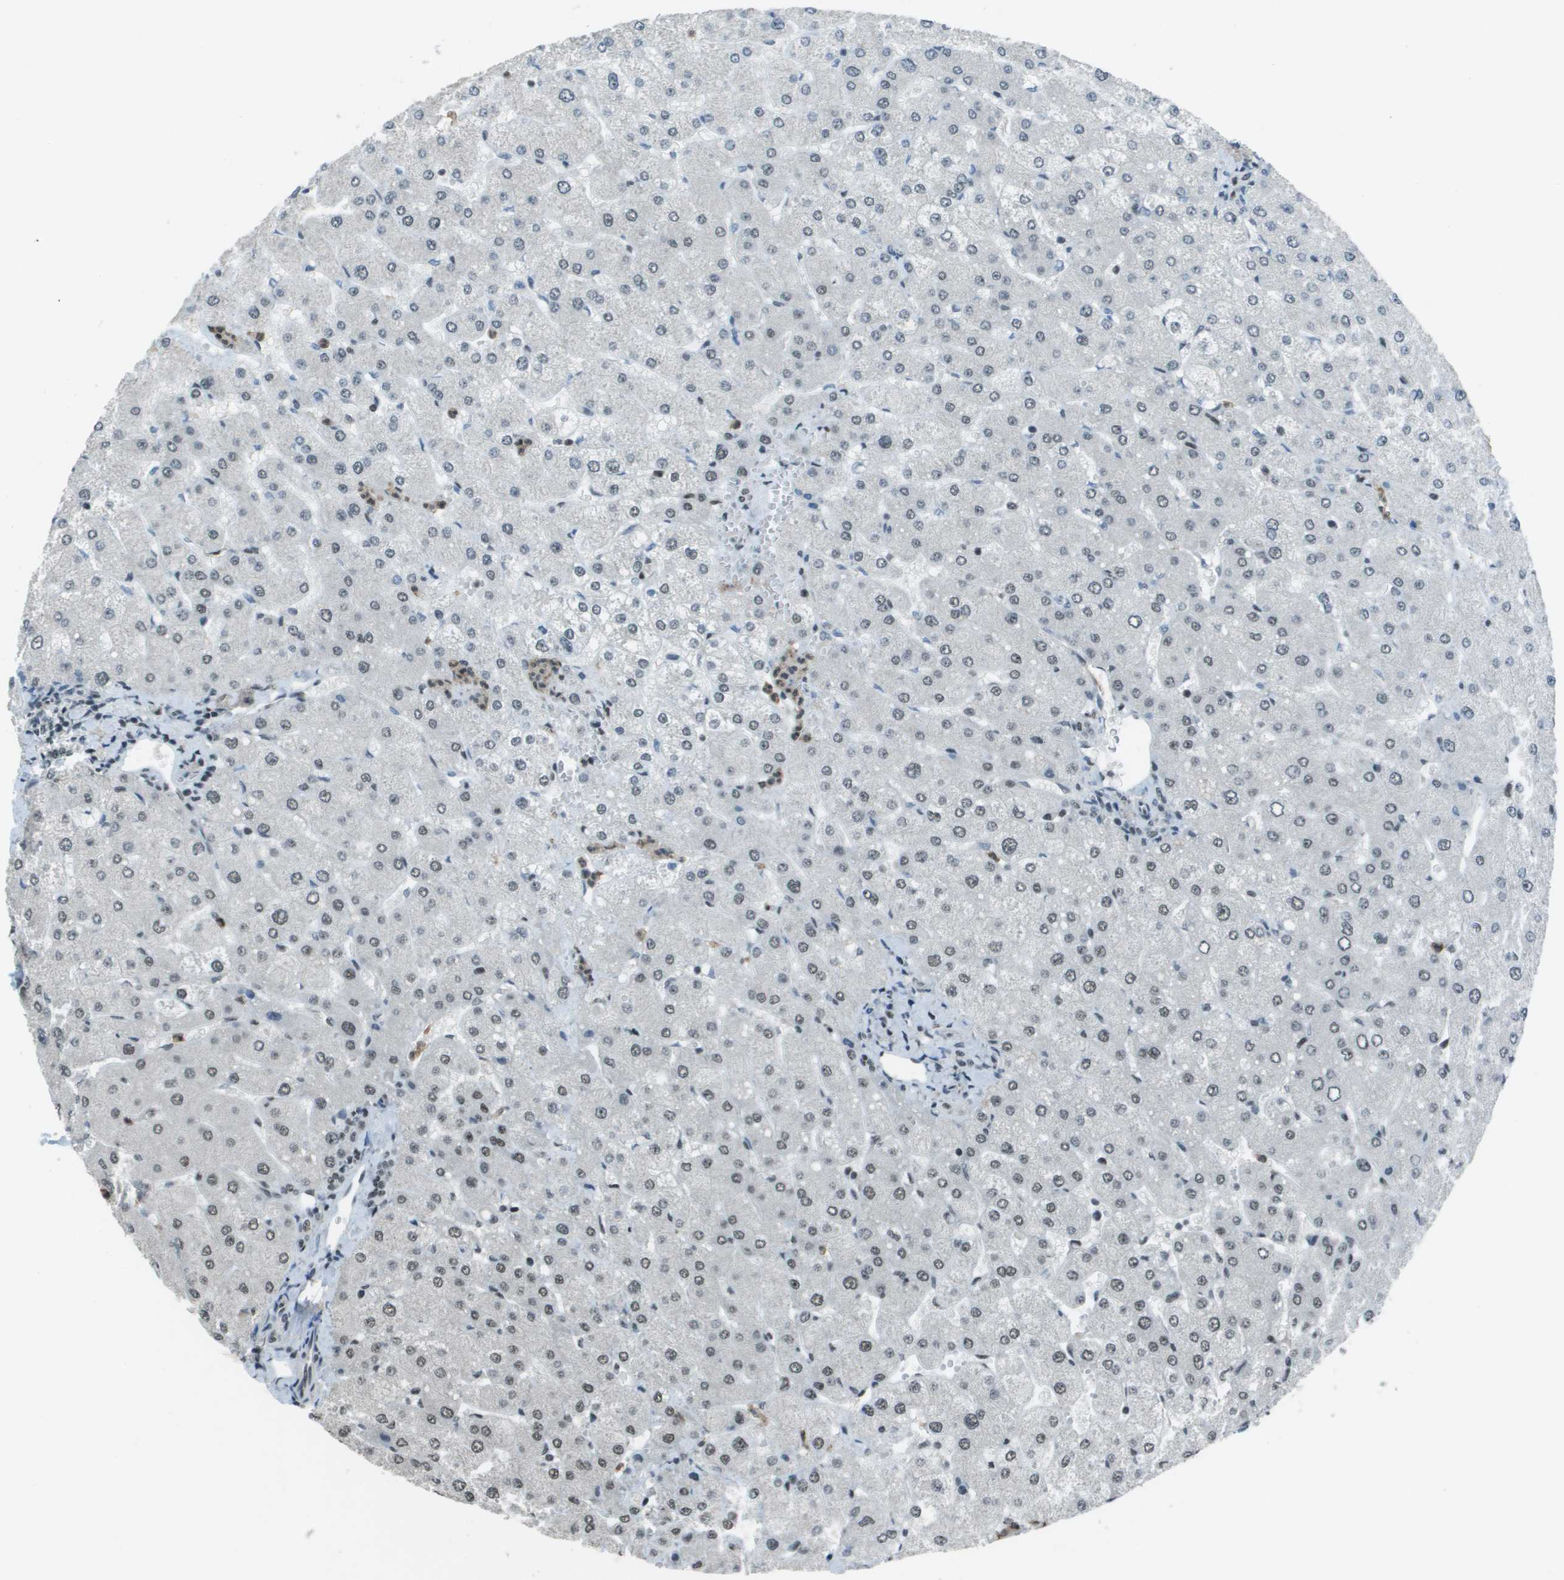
{"staining": {"intensity": "negative", "quantity": "none", "location": "none"}, "tissue": "liver", "cell_type": "Cholangiocytes", "image_type": "normal", "snomed": [{"axis": "morphology", "description": "Normal tissue, NOS"}, {"axis": "topography", "description": "Liver"}], "caption": "This is a histopathology image of immunohistochemistry (IHC) staining of normal liver, which shows no staining in cholangiocytes. (DAB IHC with hematoxylin counter stain).", "gene": "DEPDC1", "patient": {"sex": "male", "age": 55}}